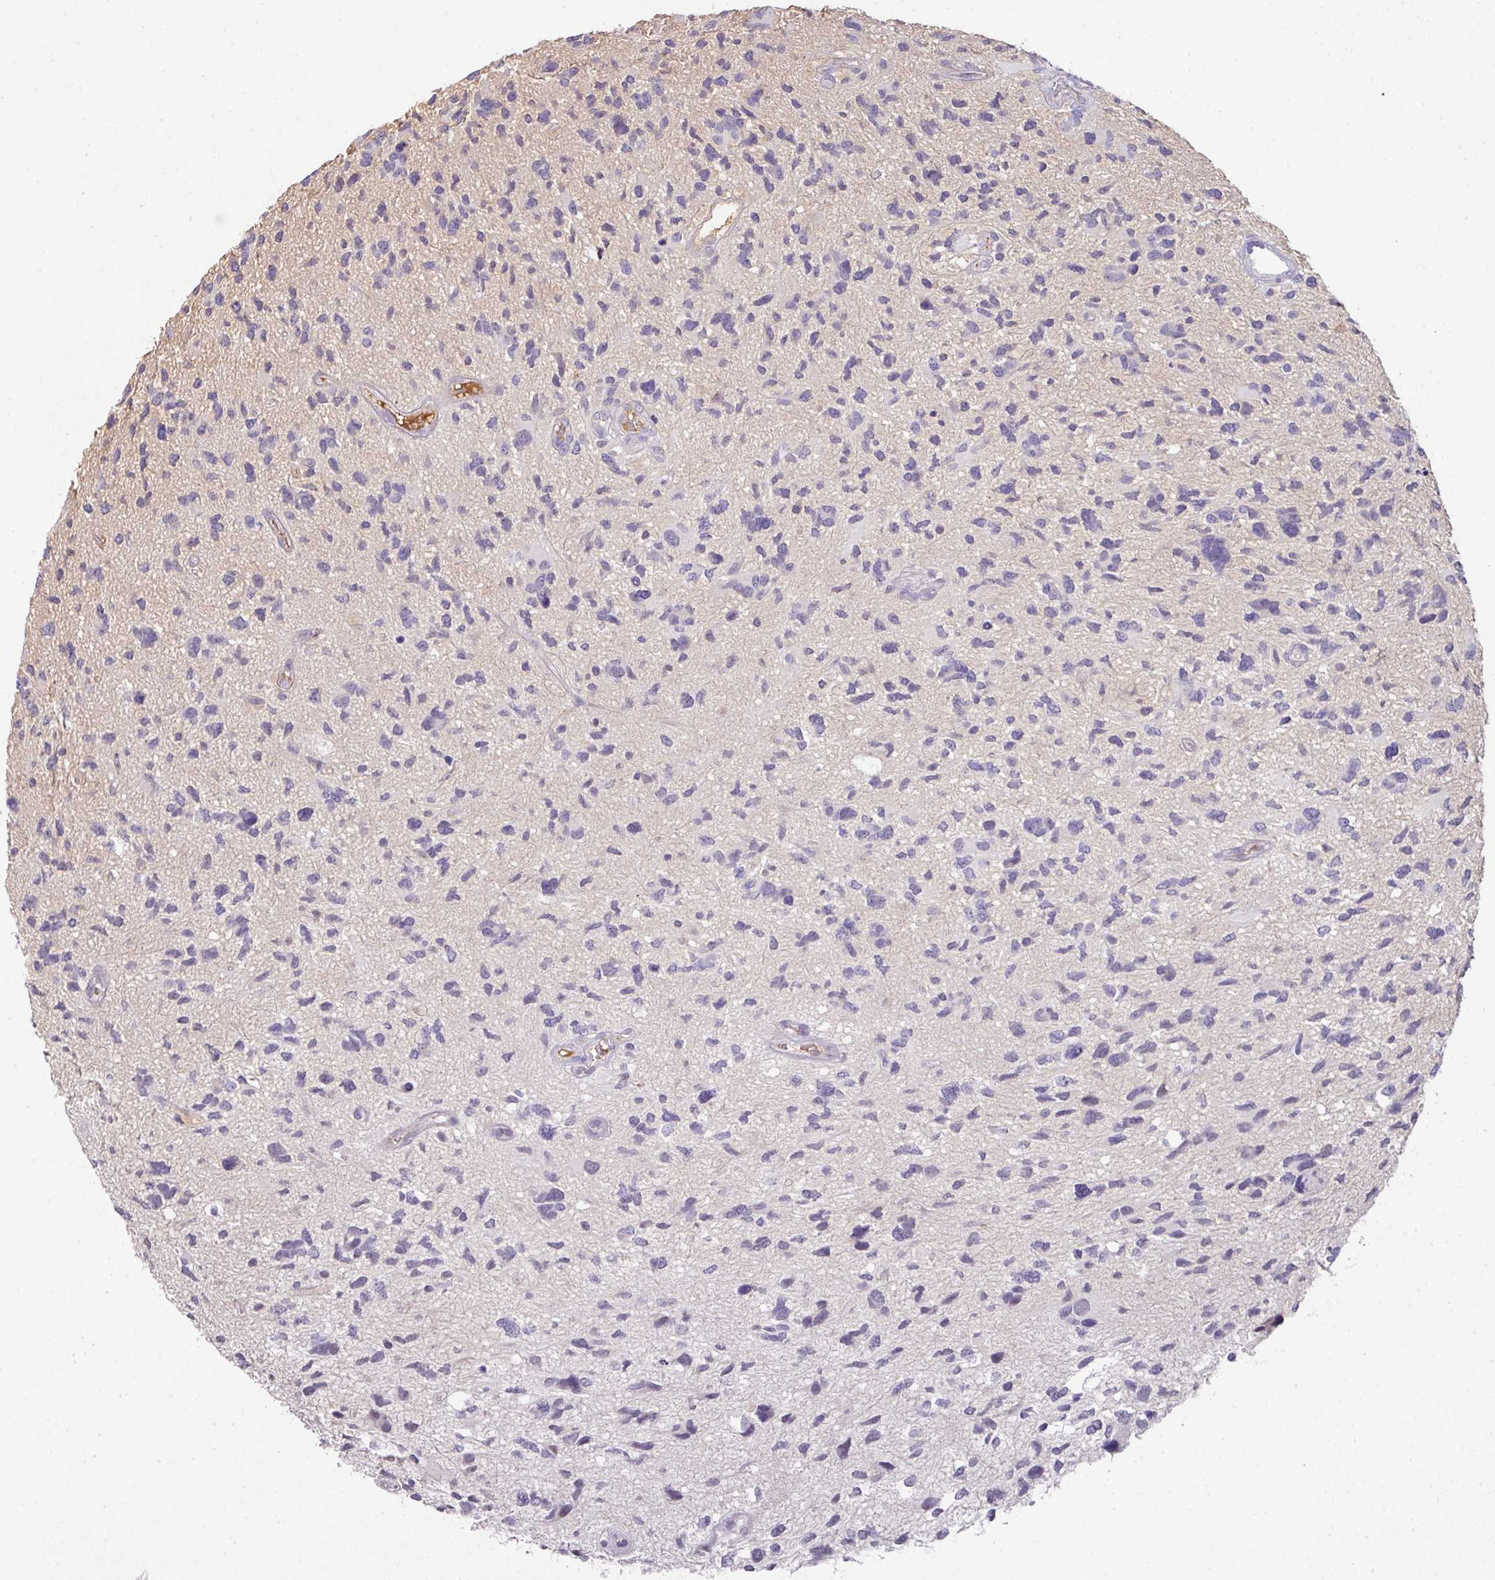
{"staining": {"intensity": "negative", "quantity": "none", "location": "none"}, "tissue": "glioma", "cell_type": "Tumor cells", "image_type": "cancer", "snomed": [{"axis": "morphology", "description": "Glioma, malignant, High grade"}, {"axis": "topography", "description": "Brain"}], "caption": "Immunohistochemical staining of human glioma reveals no significant positivity in tumor cells.", "gene": "CCZ1", "patient": {"sex": "female", "age": 11}}